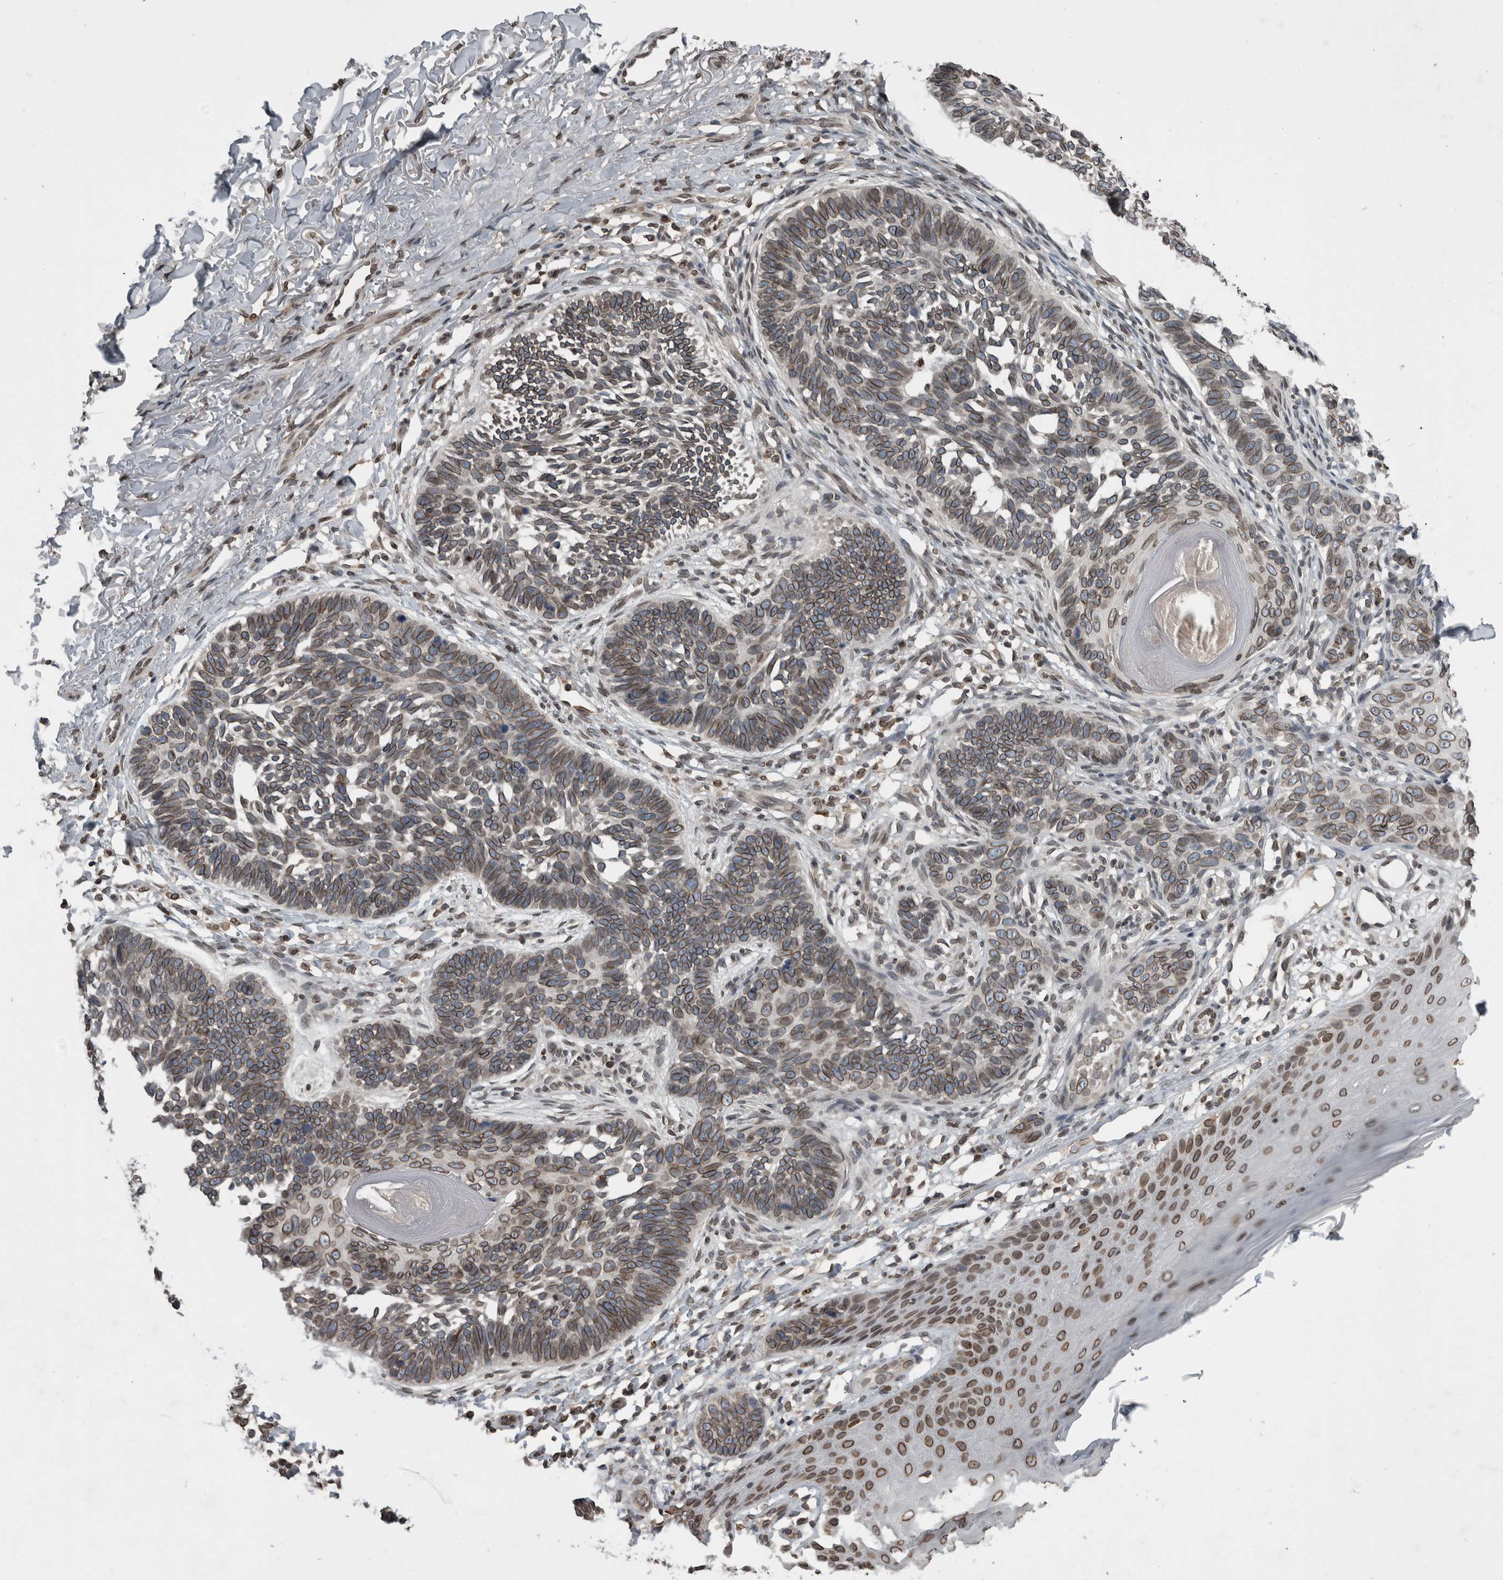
{"staining": {"intensity": "moderate", "quantity": ">75%", "location": "cytoplasmic/membranous,nuclear"}, "tissue": "skin cancer", "cell_type": "Tumor cells", "image_type": "cancer", "snomed": [{"axis": "morphology", "description": "Normal tissue, NOS"}, {"axis": "morphology", "description": "Basal cell carcinoma"}, {"axis": "topography", "description": "Skin"}], "caption": "The immunohistochemical stain labels moderate cytoplasmic/membranous and nuclear expression in tumor cells of skin basal cell carcinoma tissue.", "gene": "RANBP2", "patient": {"sex": "male", "age": 77}}